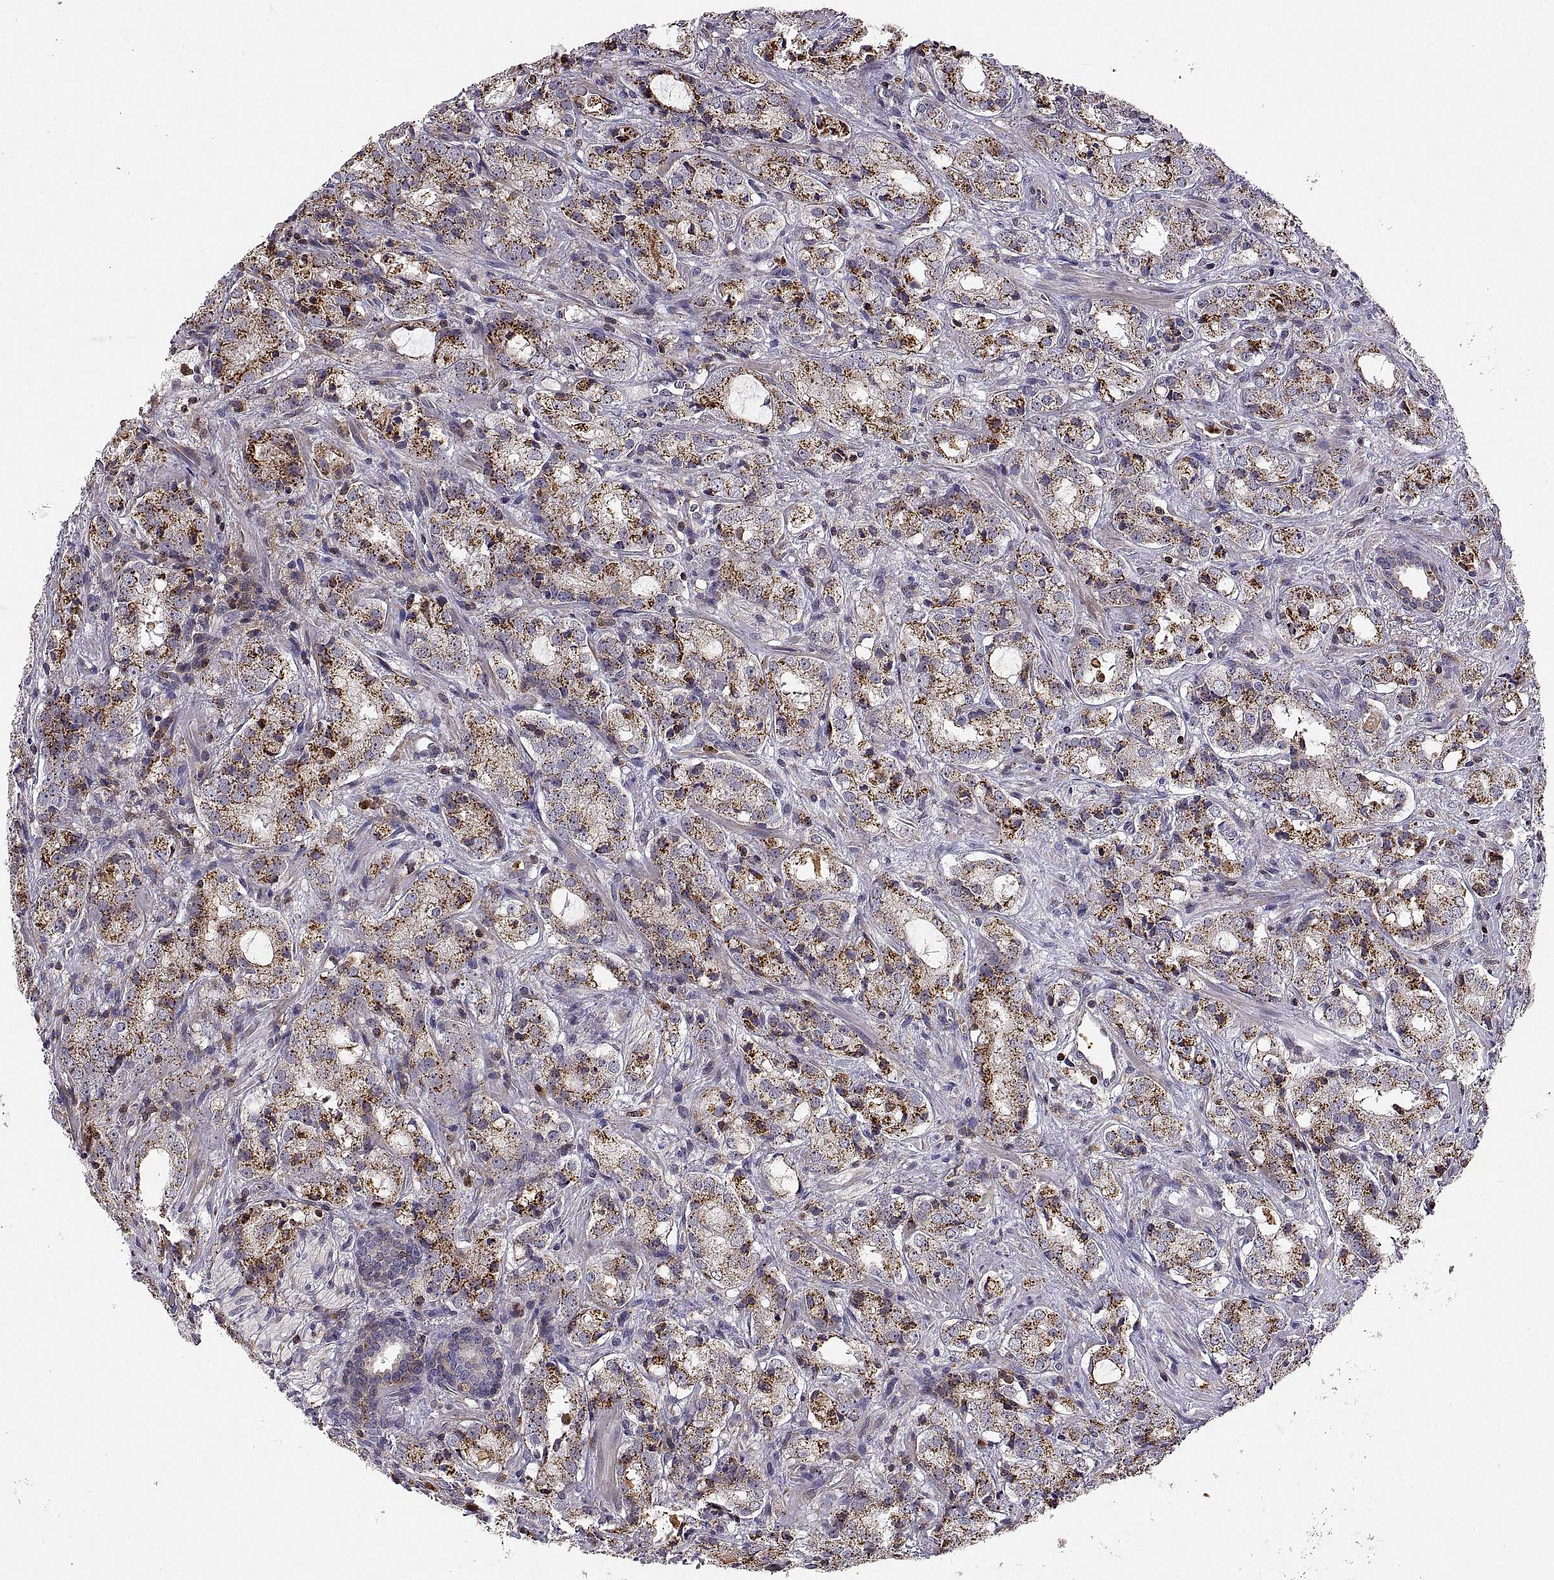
{"staining": {"intensity": "strong", "quantity": ">75%", "location": "cytoplasmic/membranous"}, "tissue": "prostate cancer", "cell_type": "Tumor cells", "image_type": "cancer", "snomed": [{"axis": "morphology", "description": "Adenocarcinoma, NOS"}, {"axis": "topography", "description": "Prostate"}], "caption": "Tumor cells reveal strong cytoplasmic/membranous positivity in approximately >75% of cells in adenocarcinoma (prostate). Immunohistochemistry (ihc) stains the protein in brown and the nuclei are stained blue.", "gene": "ACAP1", "patient": {"sex": "male", "age": 66}}